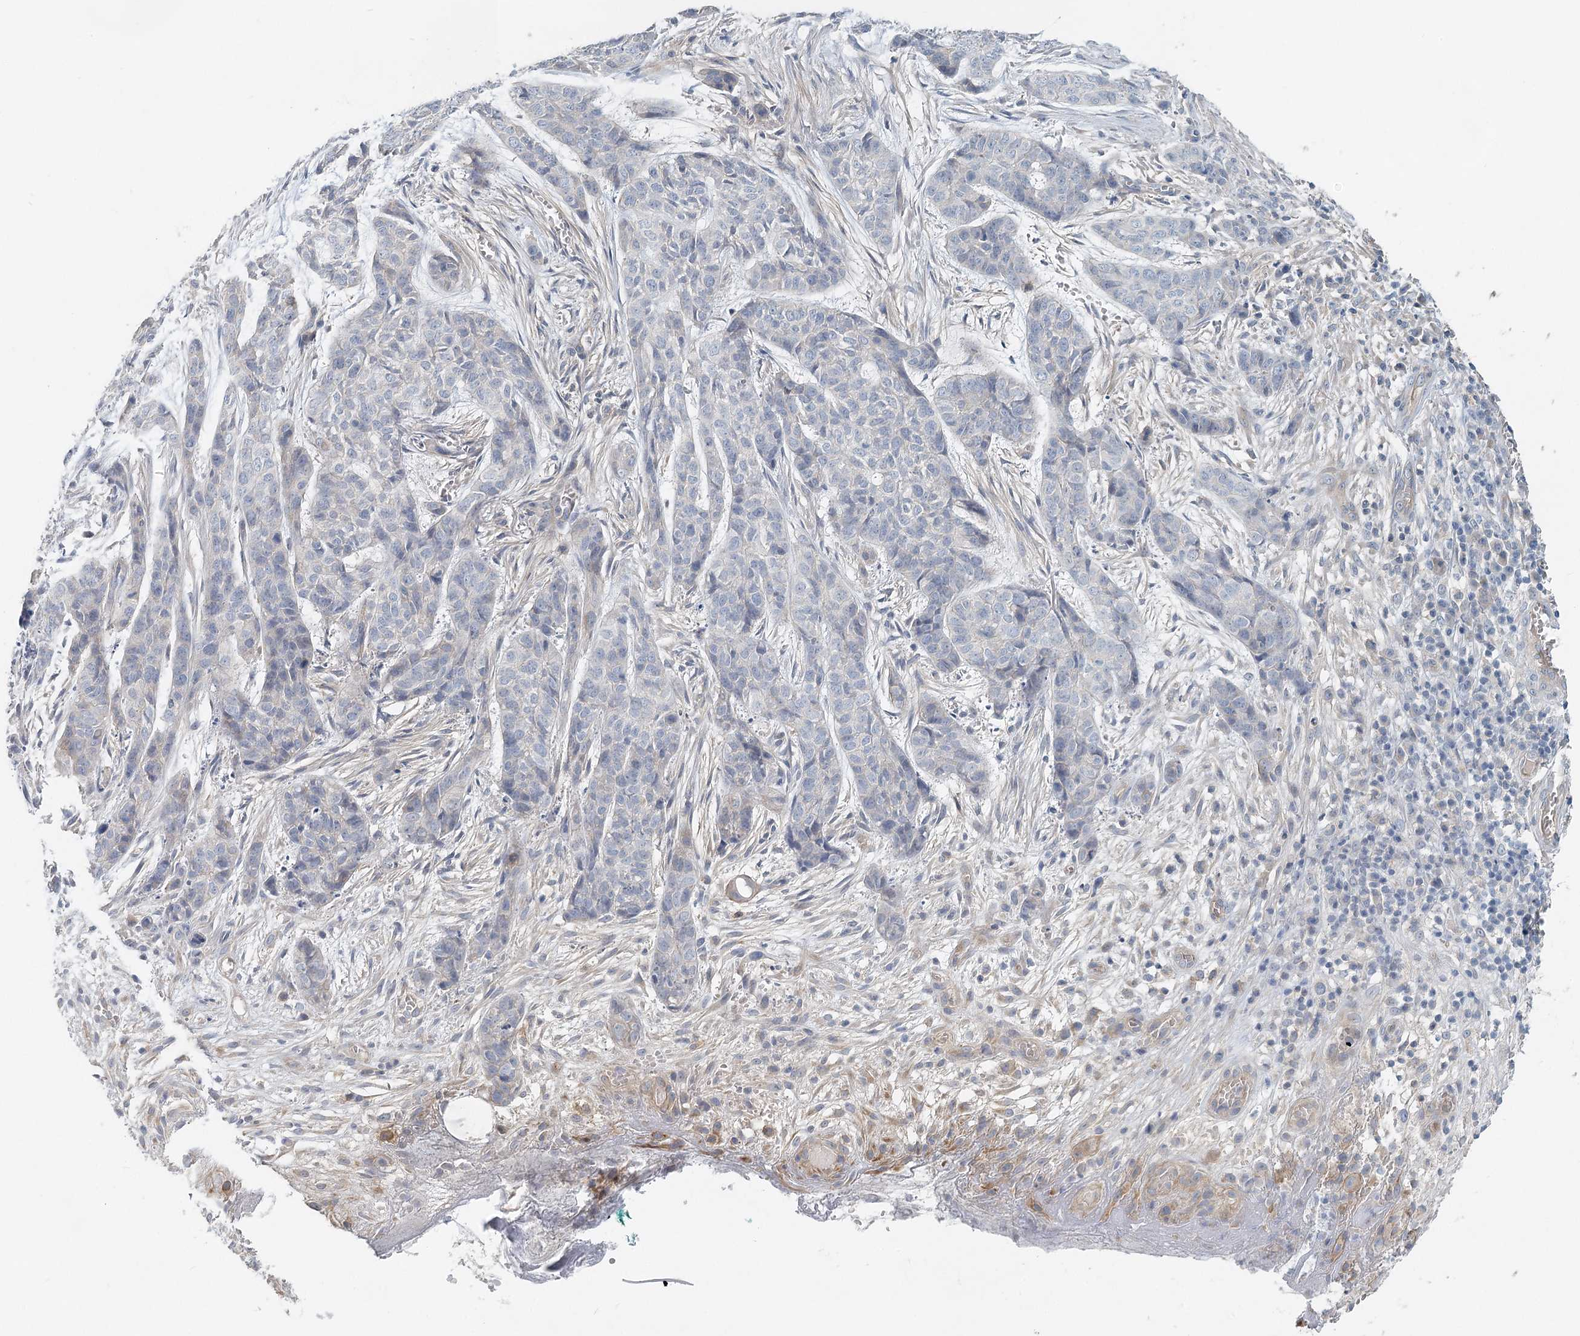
{"staining": {"intensity": "negative", "quantity": "none", "location": "none"}, "tissue": "skin cancer", "cell_type": "Tumor cells", "image_type": "cancer", "snomed": [{"axis": "morphology", "description": "Basal cell carcinoma"}, {"axis": "topography", "description": "Skin"}], "caption": "A high-resolution photomicrograph shows immunohistochemistry (IHC) staining of skin basal cell carcinoma, which displays no significant expression in tumor cells.", "gene": "DNMBP", "patient": {"sex": "female", "age": 64}}